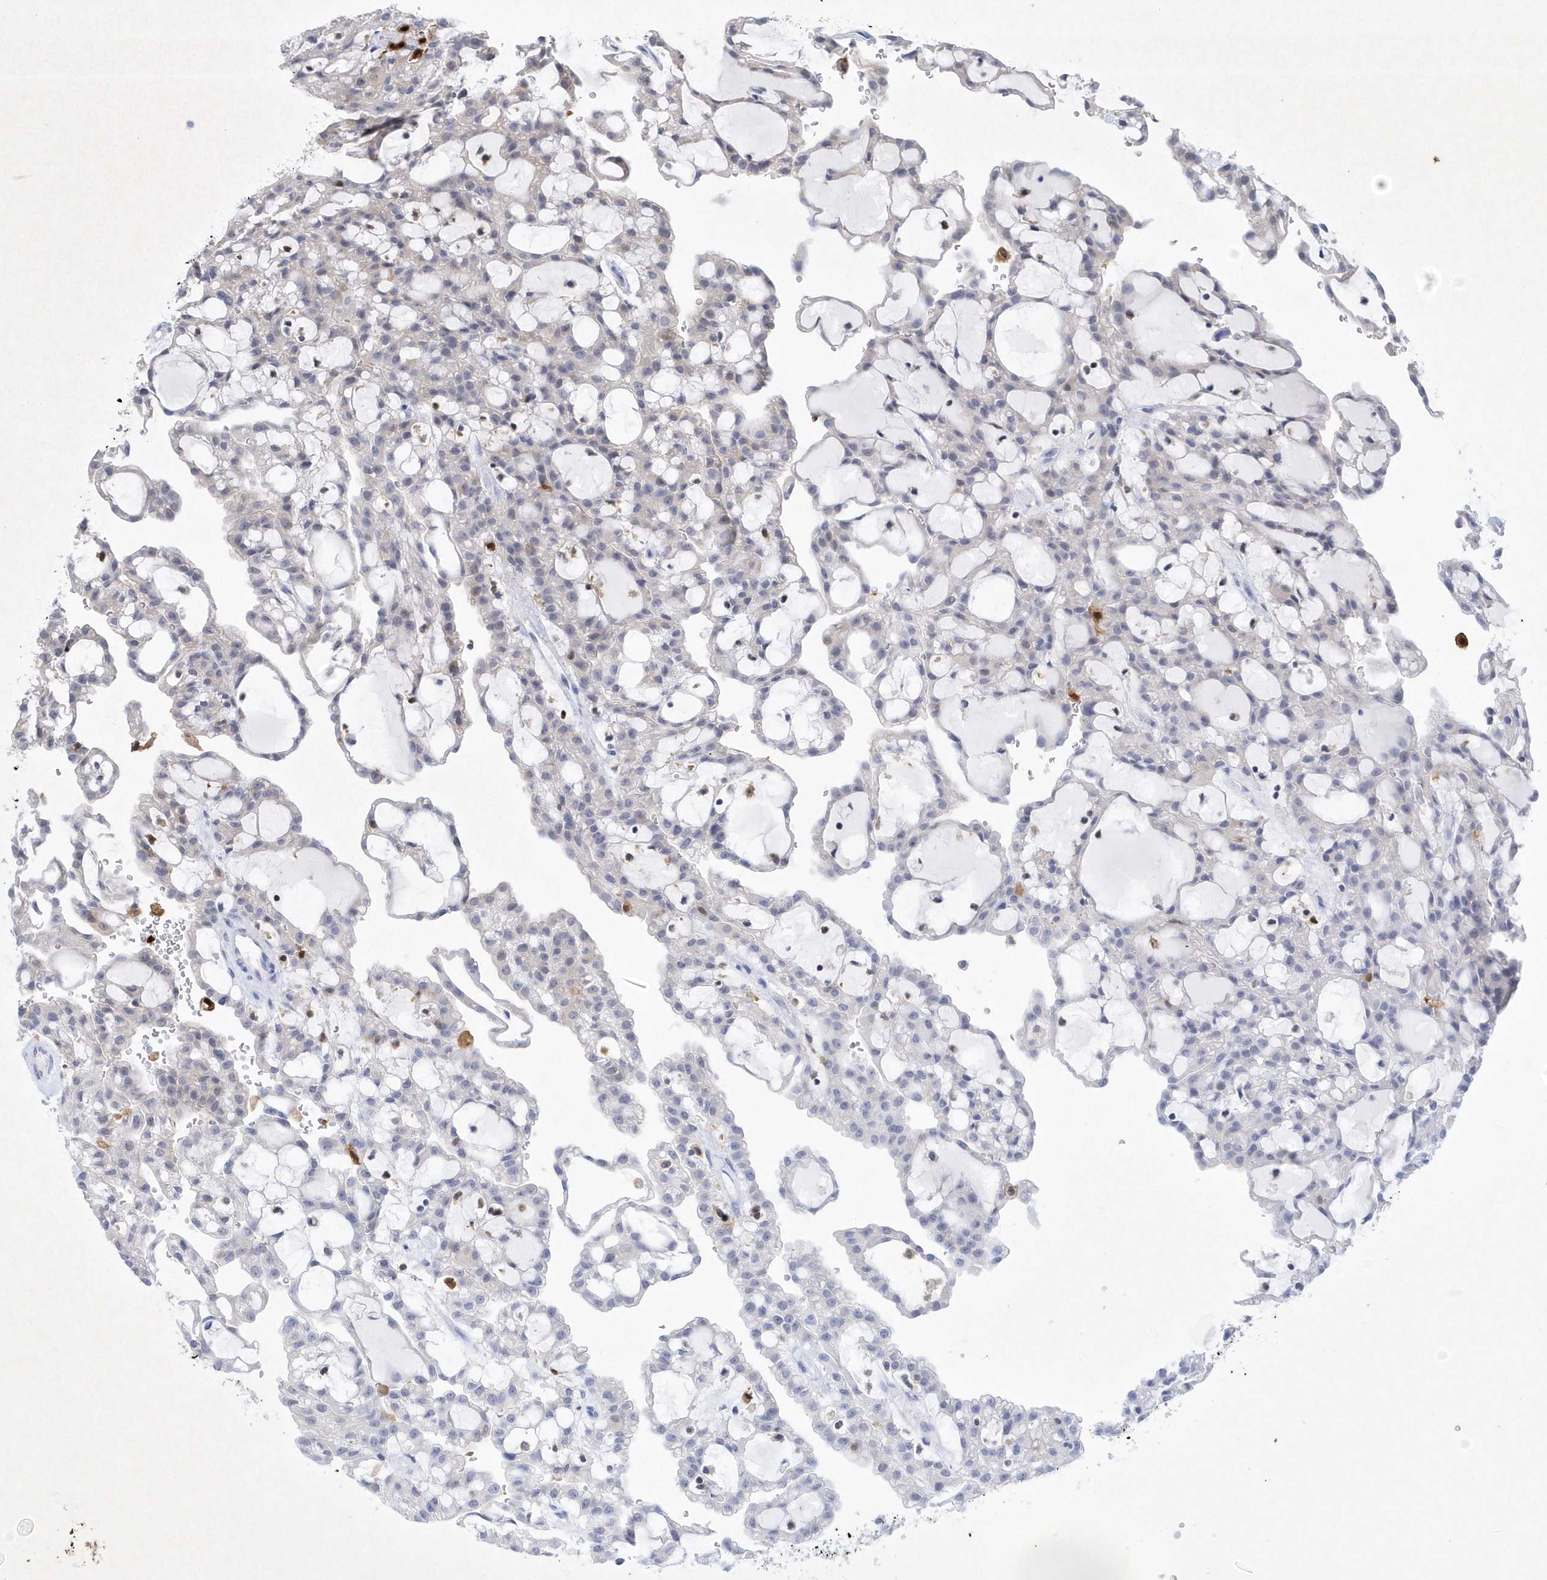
{"staining": {"intensity": "negative", "quantity": "none", "location": "none"}, "tissue": "renal cancer", "cell_type": "Tumor cells", "image_type": "cancer", "snomed": [{"axis": "morphology", "description": "Adenocarcinoma, NOS"}, {"axis": "topography", "description": "Kidney"}], "caption": "Renal cancer (adenocarcinoma) was stained to show a protein in brown. There is no significant expression in tumor cells. (Stains: DAB (3,3'-diaminobenzidine) immunohistochemistry (IHC) with hematoxylin counter stain, Microscopy: brightfield microscopy at high magnification).", "gene": "BHLHA15", "patient": {"sex": "male", "age": 63}}